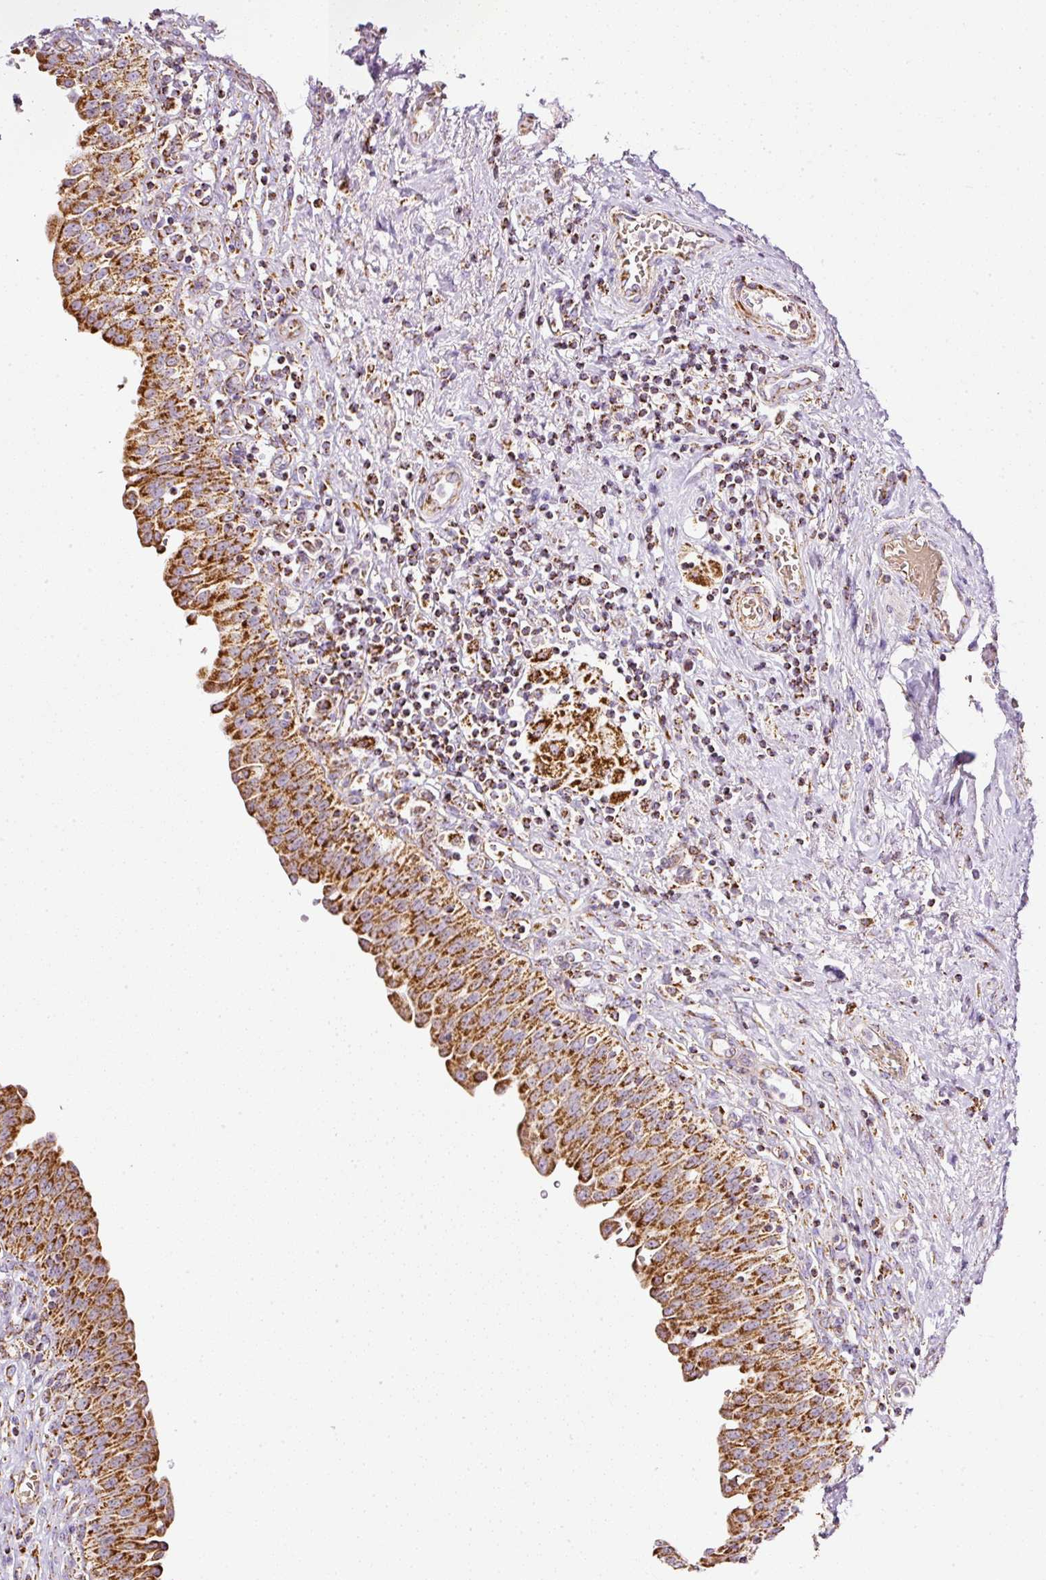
{"staining": {"intensity": "strong", "quantity": ">75%", "location": "cytoplasmic/membranous"}, "tissue": "urinary bladder", "cell_type": "Urothelial cells", "image_type": "normal", "snomed": [{"axis": "morphology", "description": "Normal tissue, NOS"}, {"axis": "topography", "description": "Urinary bladder"}], "caption": "Human urinary bladder stained for a protein (brown) shows strong cytoplasmic/membranous positive expression in approximately >75% of urothelial cells.", "gene": "SDHA", "patient": {"sex": "male", "age": 71}}